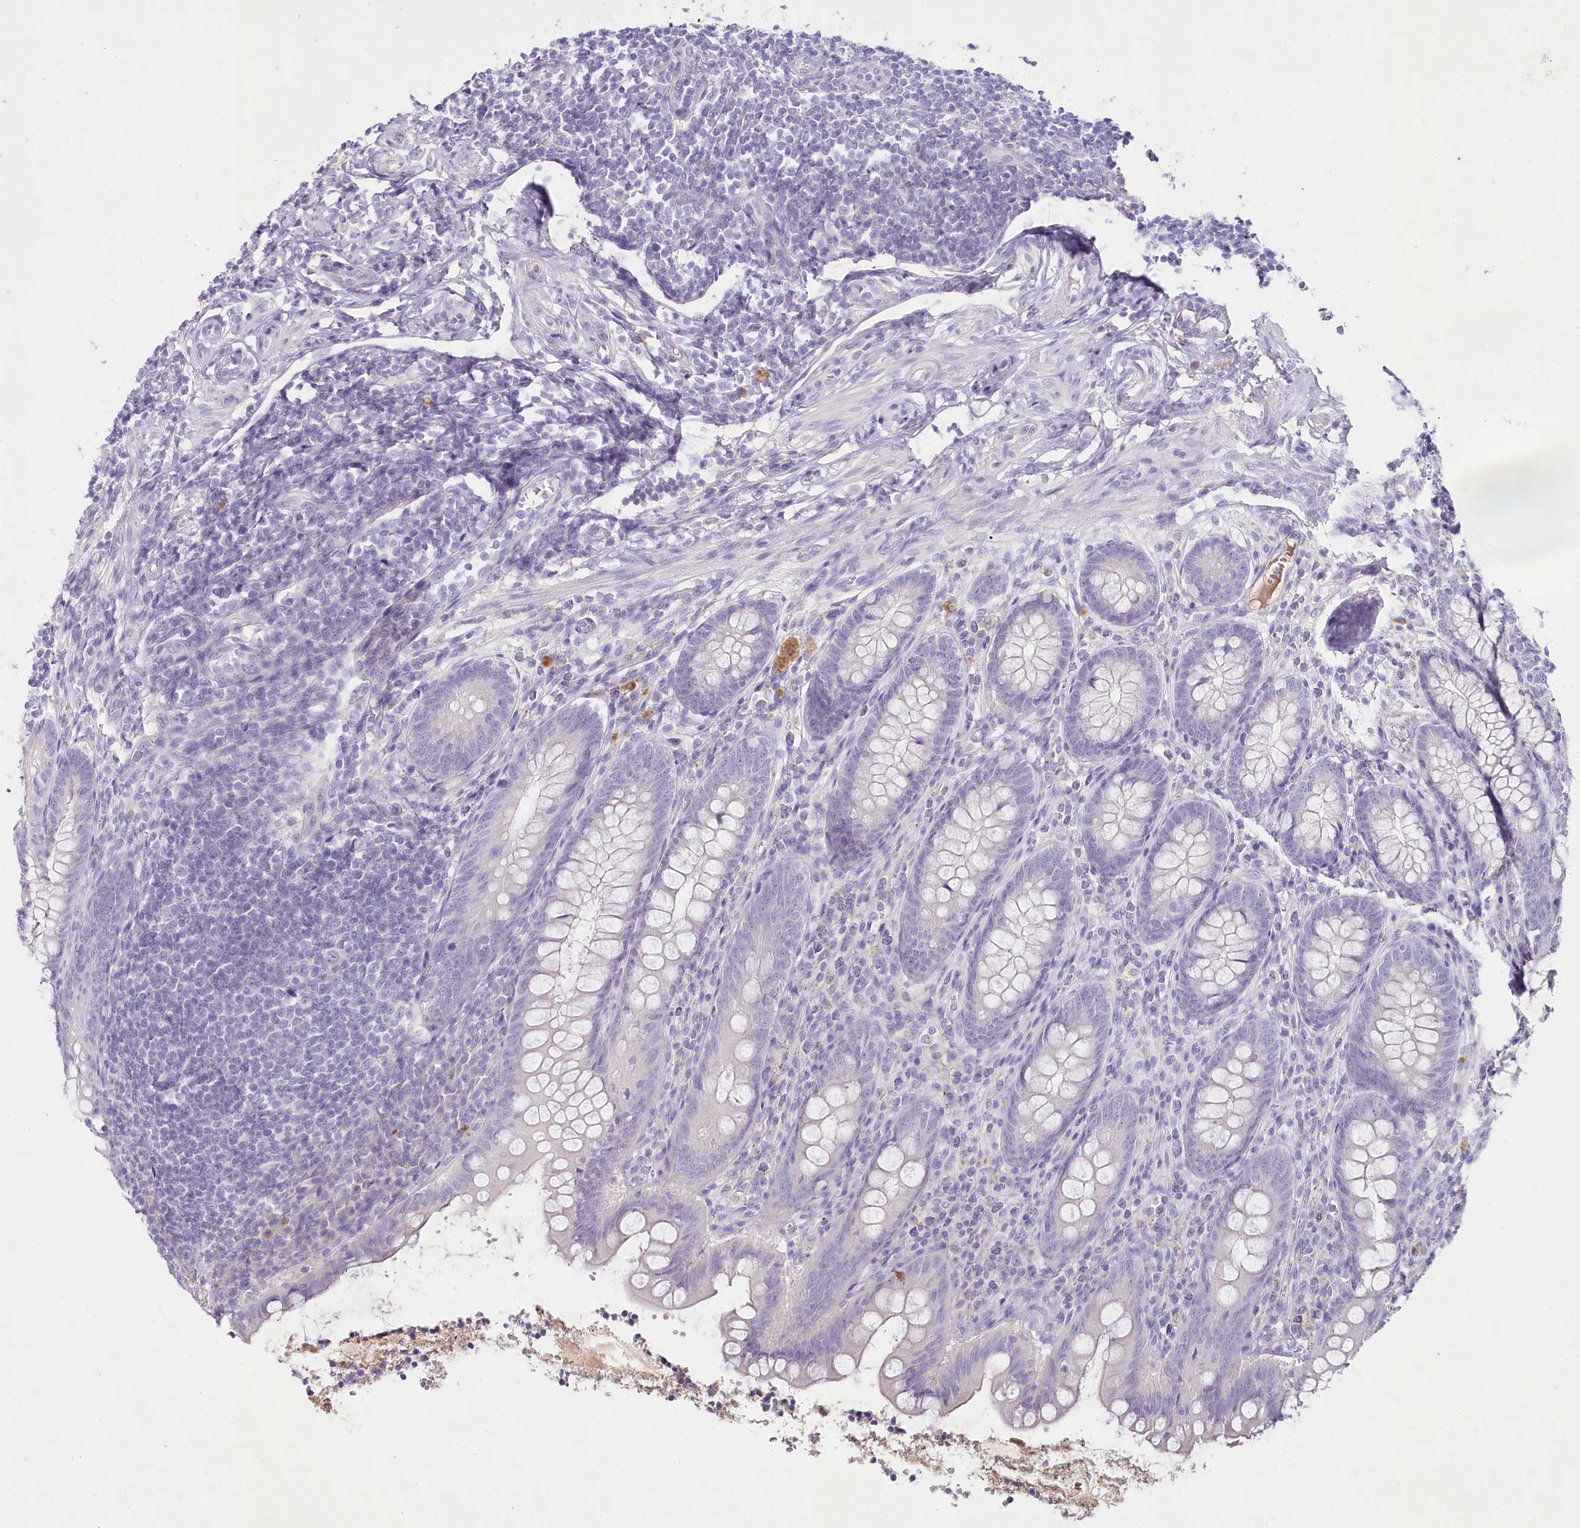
{"staining": {"intensity": "negative", "quantity": "none", "location": "none"}, "tissue": "appendix", "cell_type": "Glandular cells", "image_type": "normal", "snomed": [{"axis": "morphology", "description": "Normal tissue, NOS"}, {"axis": "topography", "description": "Appendix"}], "caption": "Unremarkable appendix was stained to show a protein in brown. There is no significant positivity in glandular cells. (DAB (3,3'-diaminobenzidine) IHC visualized using brightfield microscopy, high magnification).", "gene": "HPD", "patient": {"sex": "female", "age": 33}}